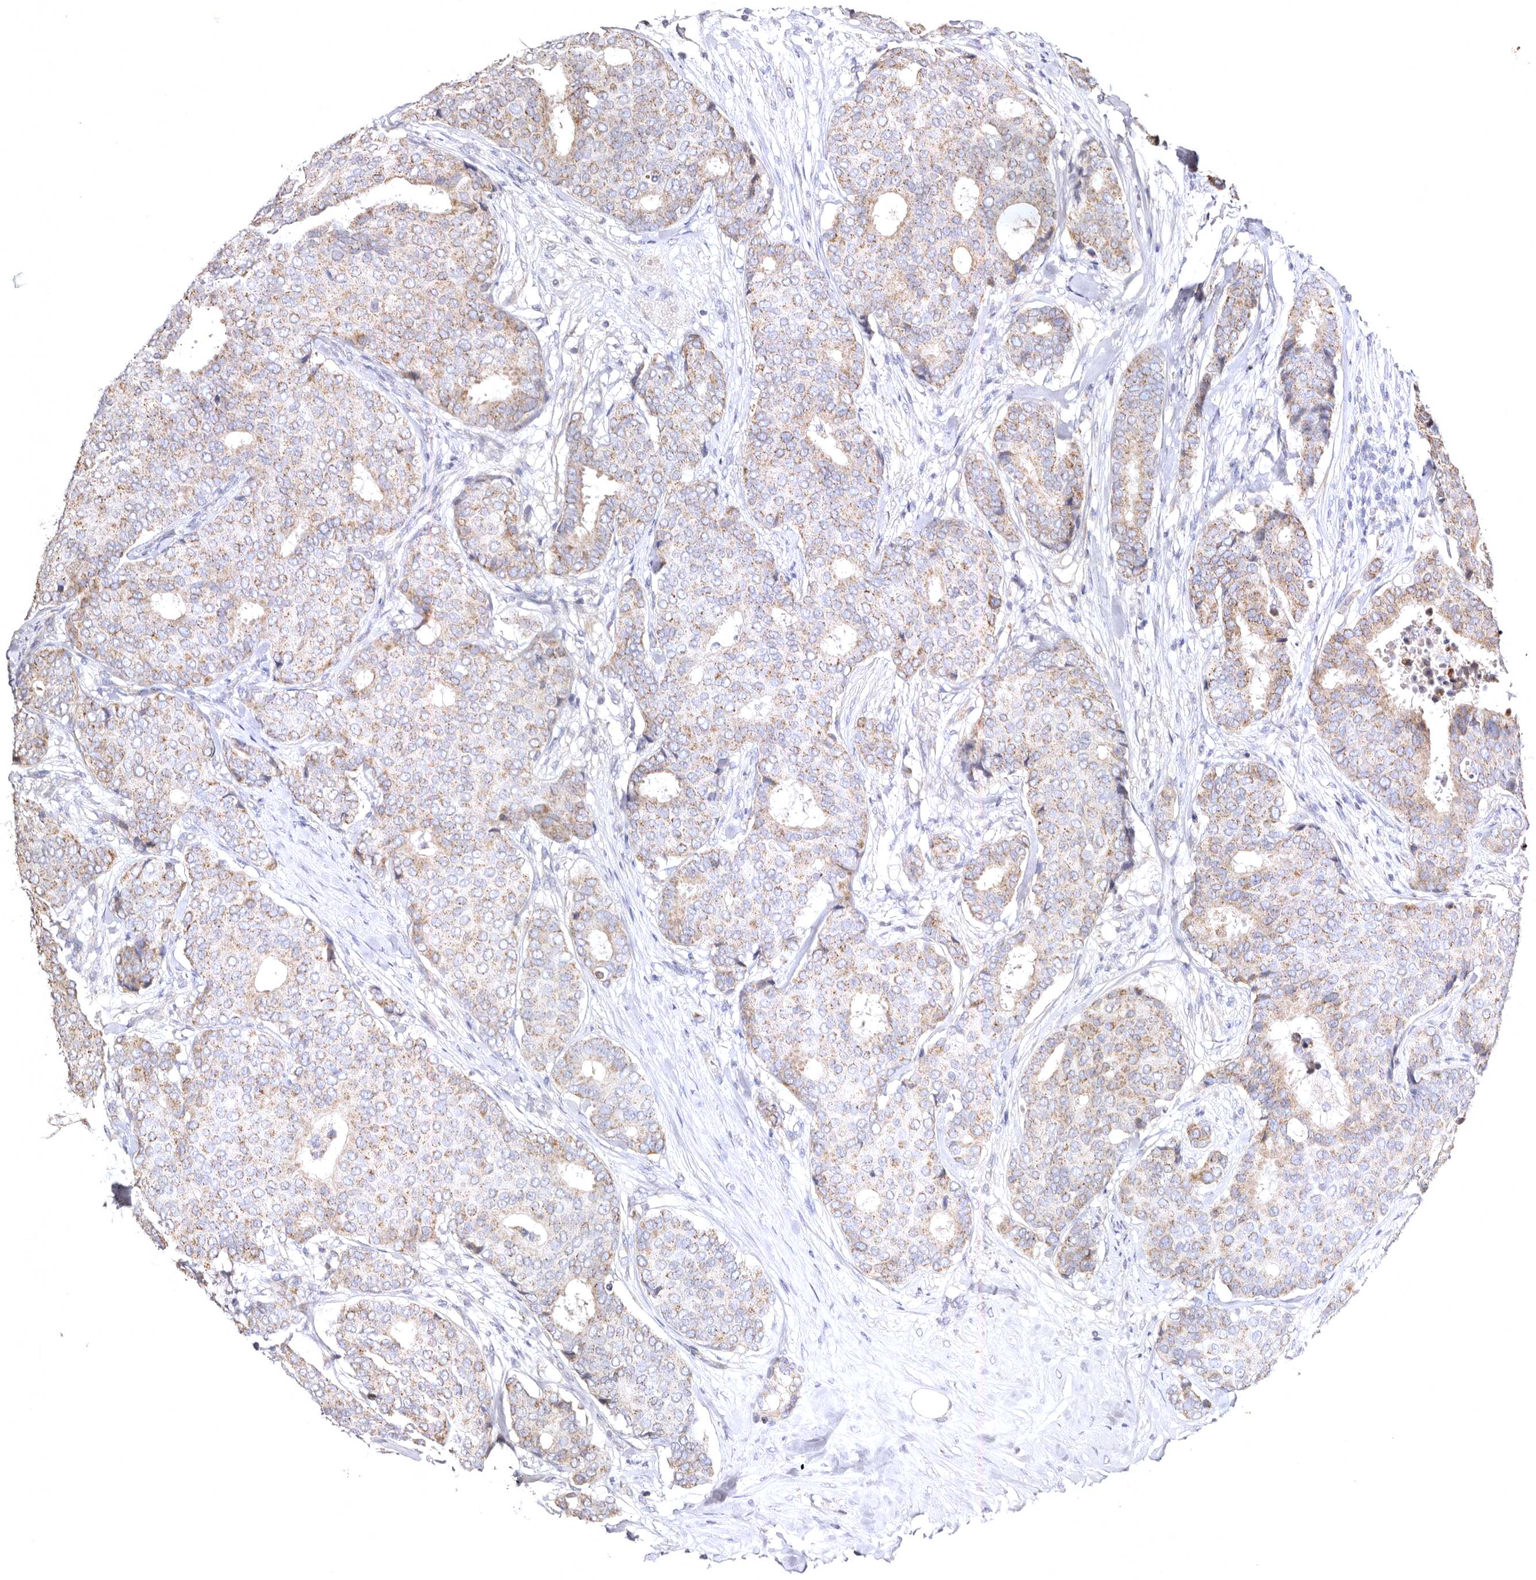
{"staining": {"intensity": "weak", "quantity": ">75%", "location": "cytoplasmic/membranous"}, "tissue": "breast cancer", "cell_type": "Tumor cells", "image_type": "cancer", "snomed": [{"axis": "morphology", "description": "Duct carcinoma"}, {"axis": "topography", "description": "Breast"}], "caption": "A low amount of weak cytoplasmic/membranous expression is present in approximately >75% of tumor cells in breast cancer (intraductal carcinoma) tissue.", "gene": "BAIAP2L1", "patient": {"sex": "female", "age": 75}}